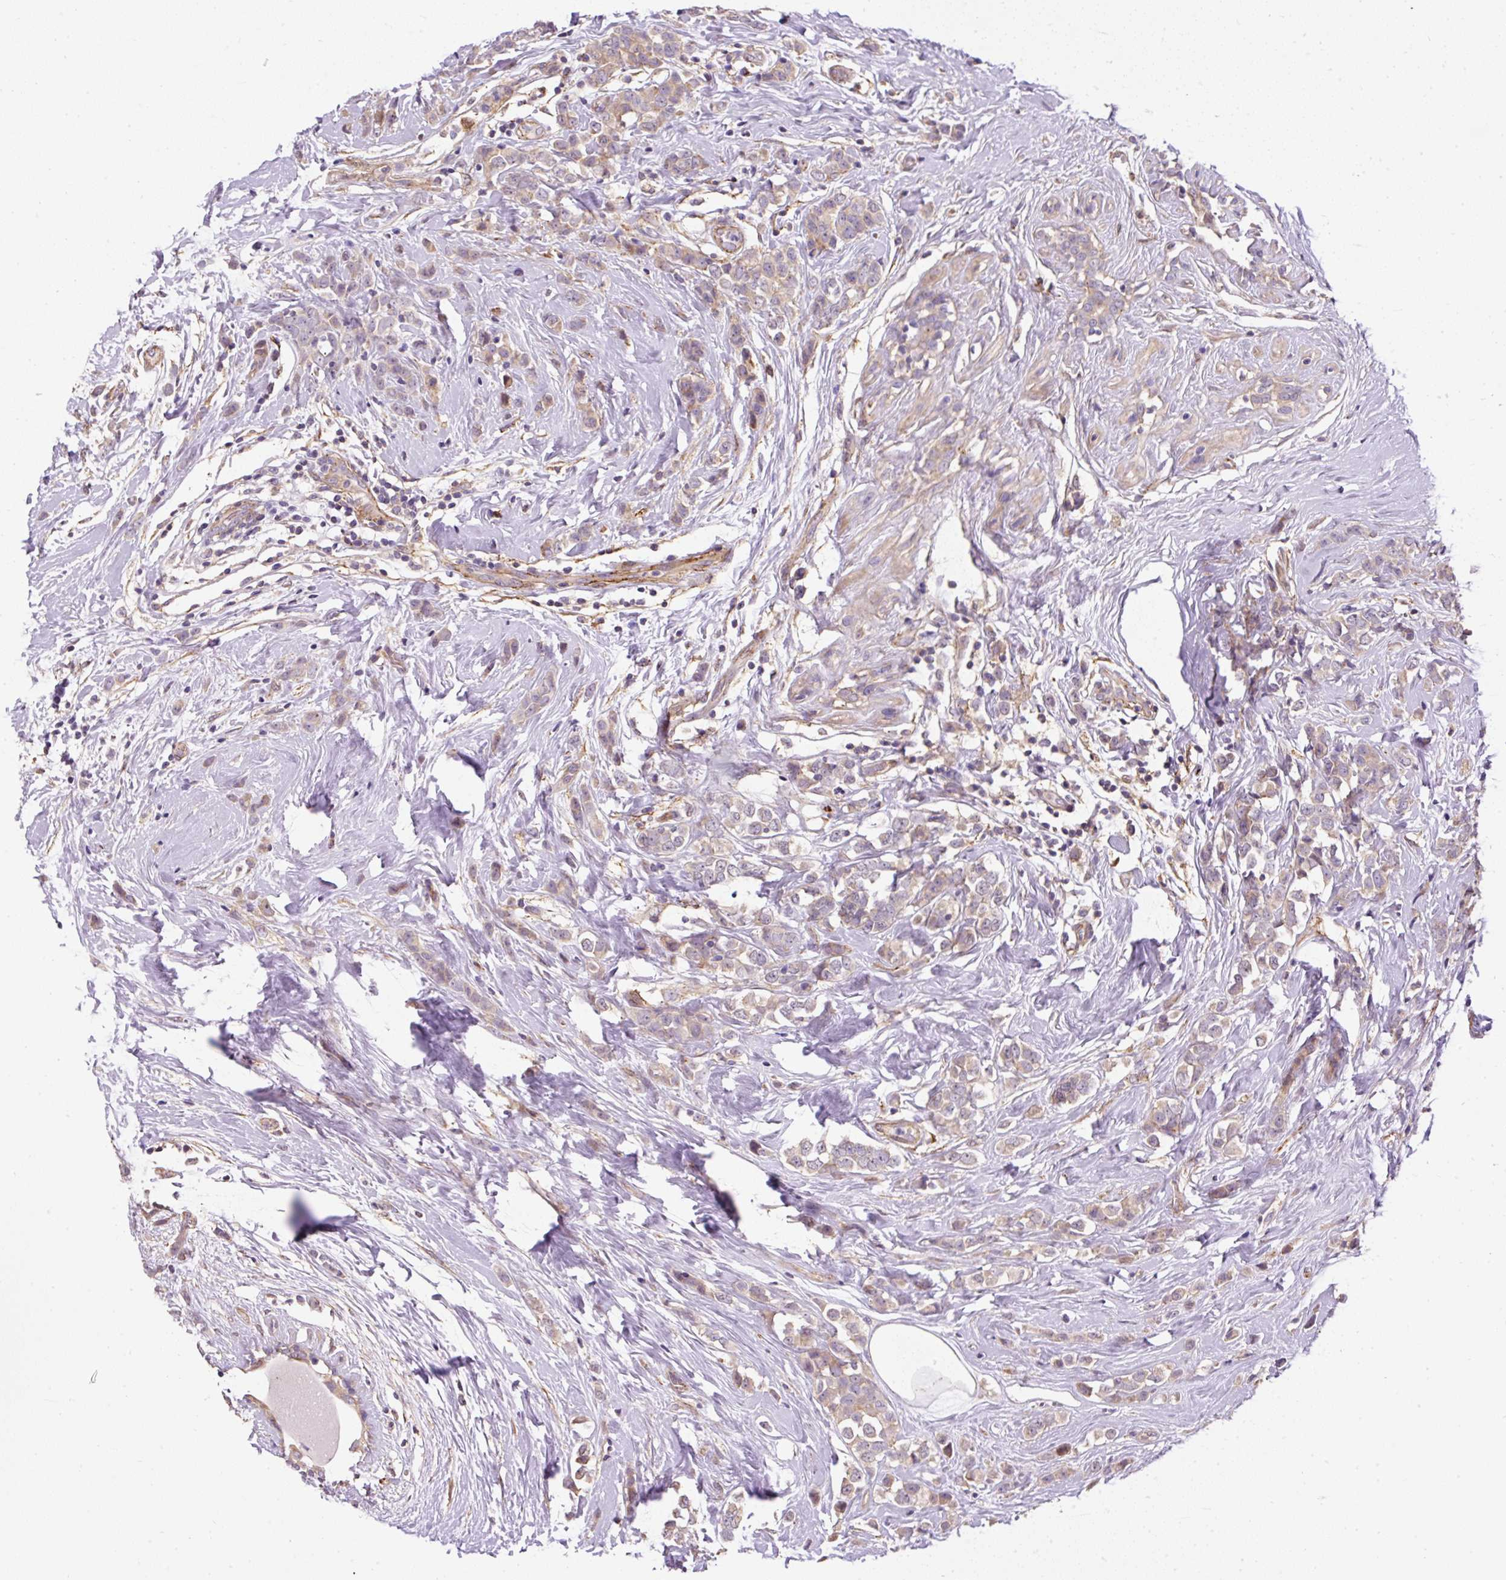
{"staining": {"intensity": "weak", "quantity": "25%-75%", "location": "cytoplasmic/membranous"}, "tissue": "breast cancer", "cell_type": "Tumor cells", "image_type": "cancer", "snomed": [{"axis": "morphology", "description": "Duct carcinoma"}, {"axis": "topography", "description": "Breast"}], "caption": "Human breast cancer (invasive ductal carcinoma) stained with a protein marker displays weak staining in tumor cells.", "gene": "RNF170", "patient": {"sex": "female", "age": 80}}